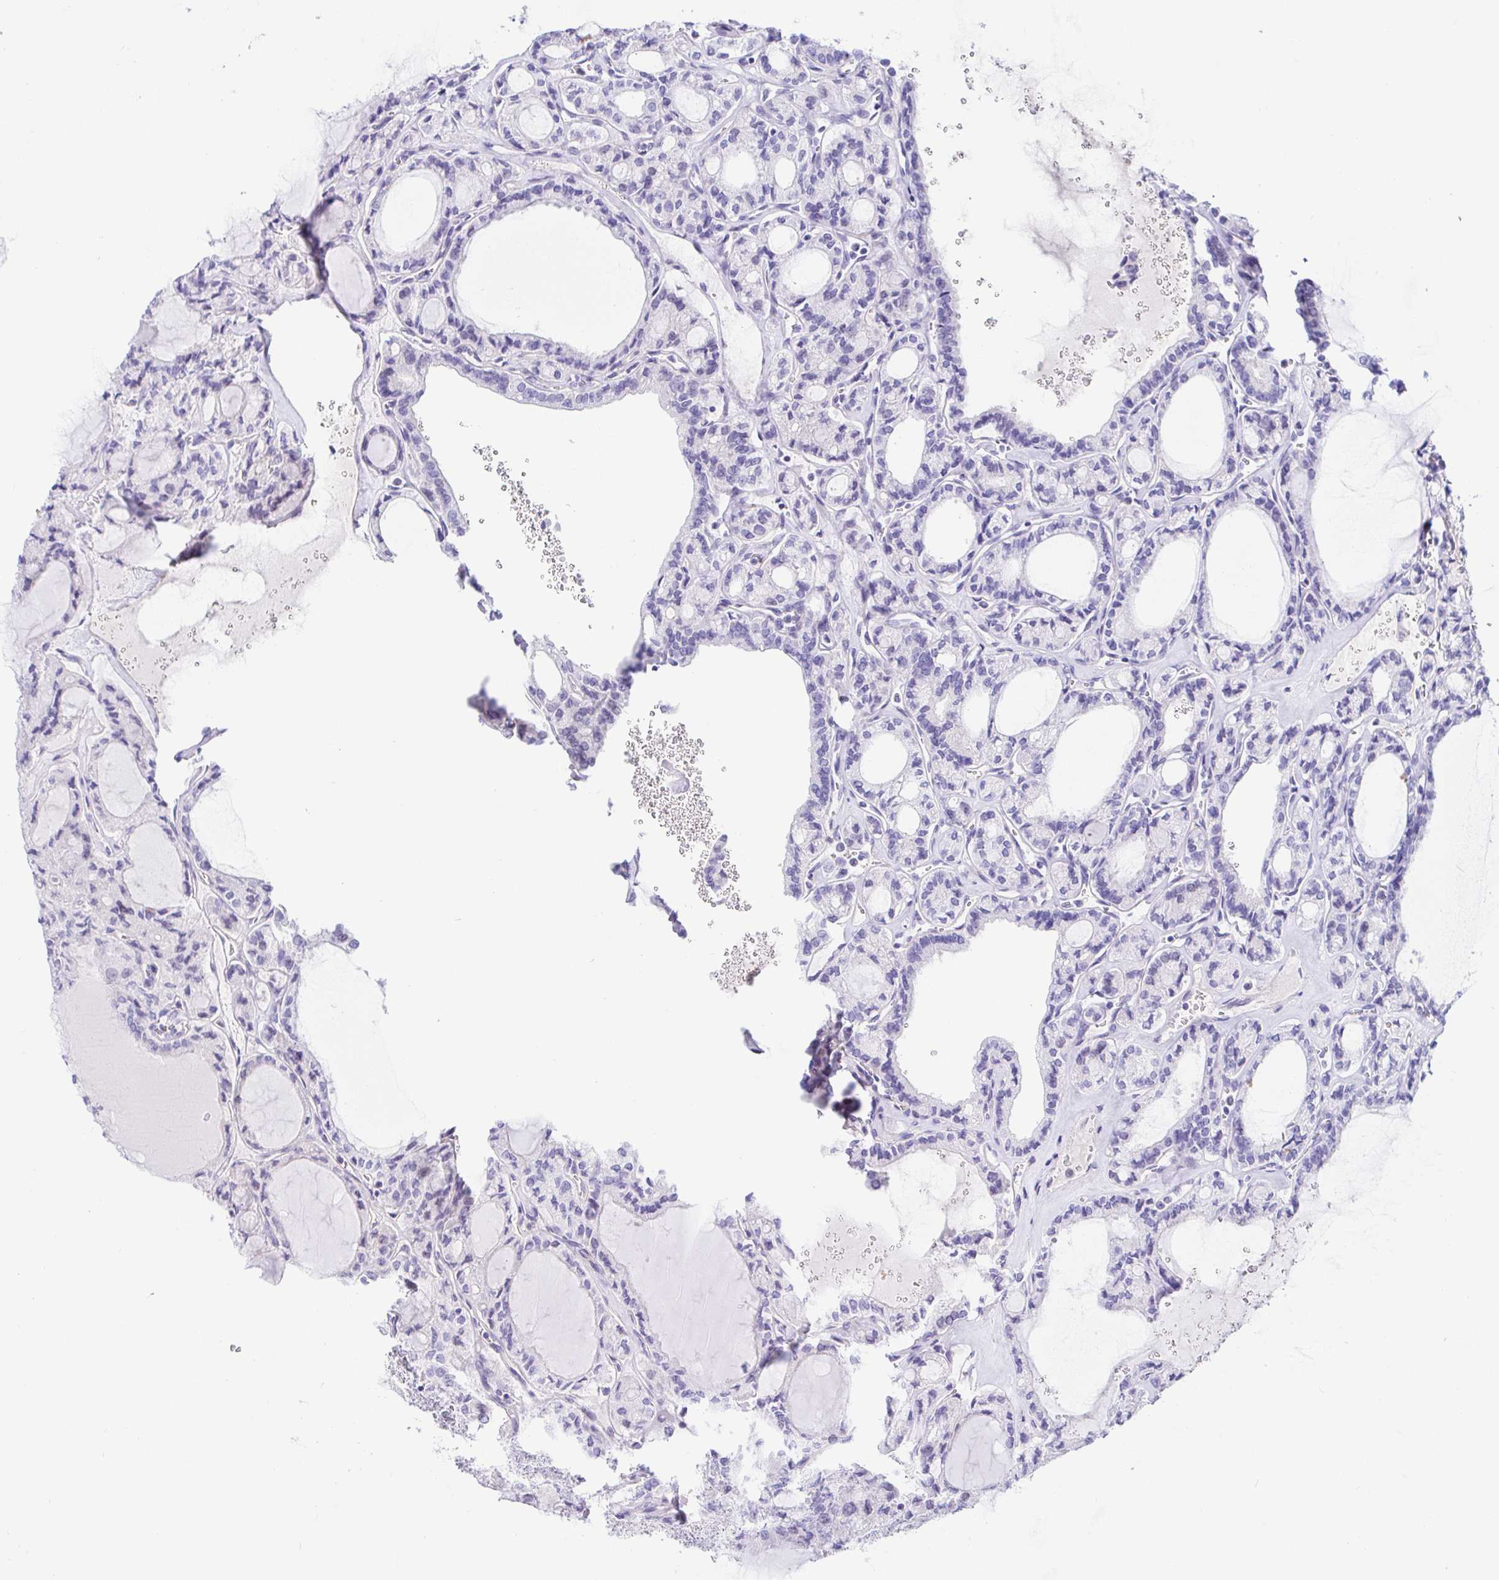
{"staining": {"intensity": "weak", "quantity": "<25%", "location": "cytoplasmic/membranous"}, "tissue": "thyroid cancer", "cell_type": "Tumor cells", "image_type": "cancer", "snomed": [{"axis": "morphology", "description": "Papillary adenocarcinoma, NOS"}, {"axis": "topography", "description": "Thyroid gland"}], "caption": "Tumor cells show no significant protein expression in thyroid cancer (papillary adenocarcinoma).", "gene": "PINLYP", "patient": {"sex": "male", "age": 87}}